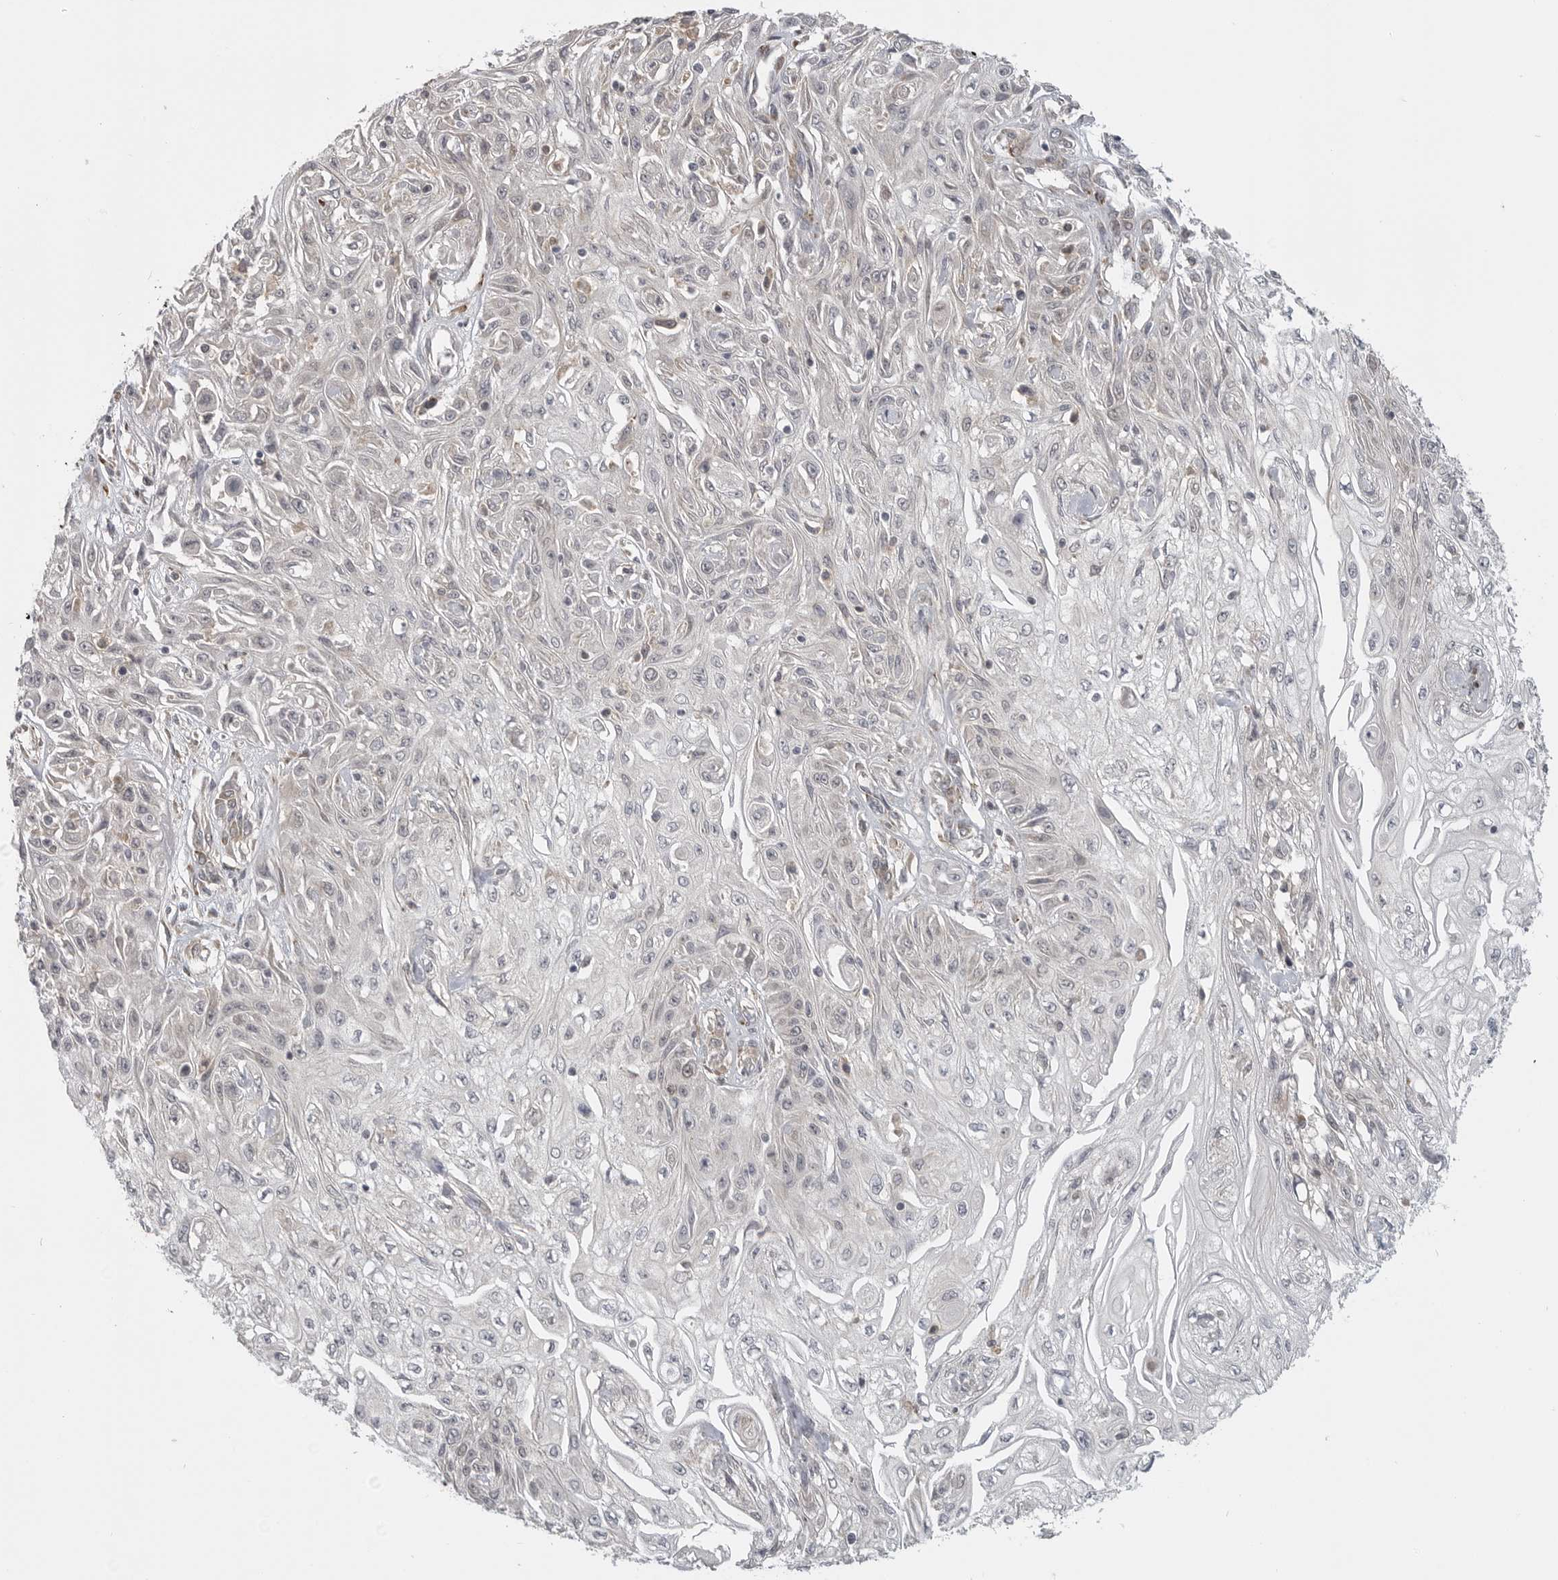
{"staining": {"intensity": "negative", "quantity": "none", "location": "none"}, "tissue": "skin cancer", "cell_type": "Tumor cells", "image_type": "cancer", "snomed": [{"axis": "morphology", "description": "Squamous cell carcinoma, NOS"}, {"axis": "morphology", "description": "Squamous cell carcinoma, metastatic, NOS"}, {"axis": "topography", "description": "Skin"}, {"axis": "topography", "description": "Lymph node"}], "caption": "Skin cancer (squamous cell carcinoma) was stained to show a protein in brown. There is no significant staining in tumor cells.", "gene": "CEP295NL", "patient": {"sex": "male", "age": 75}}